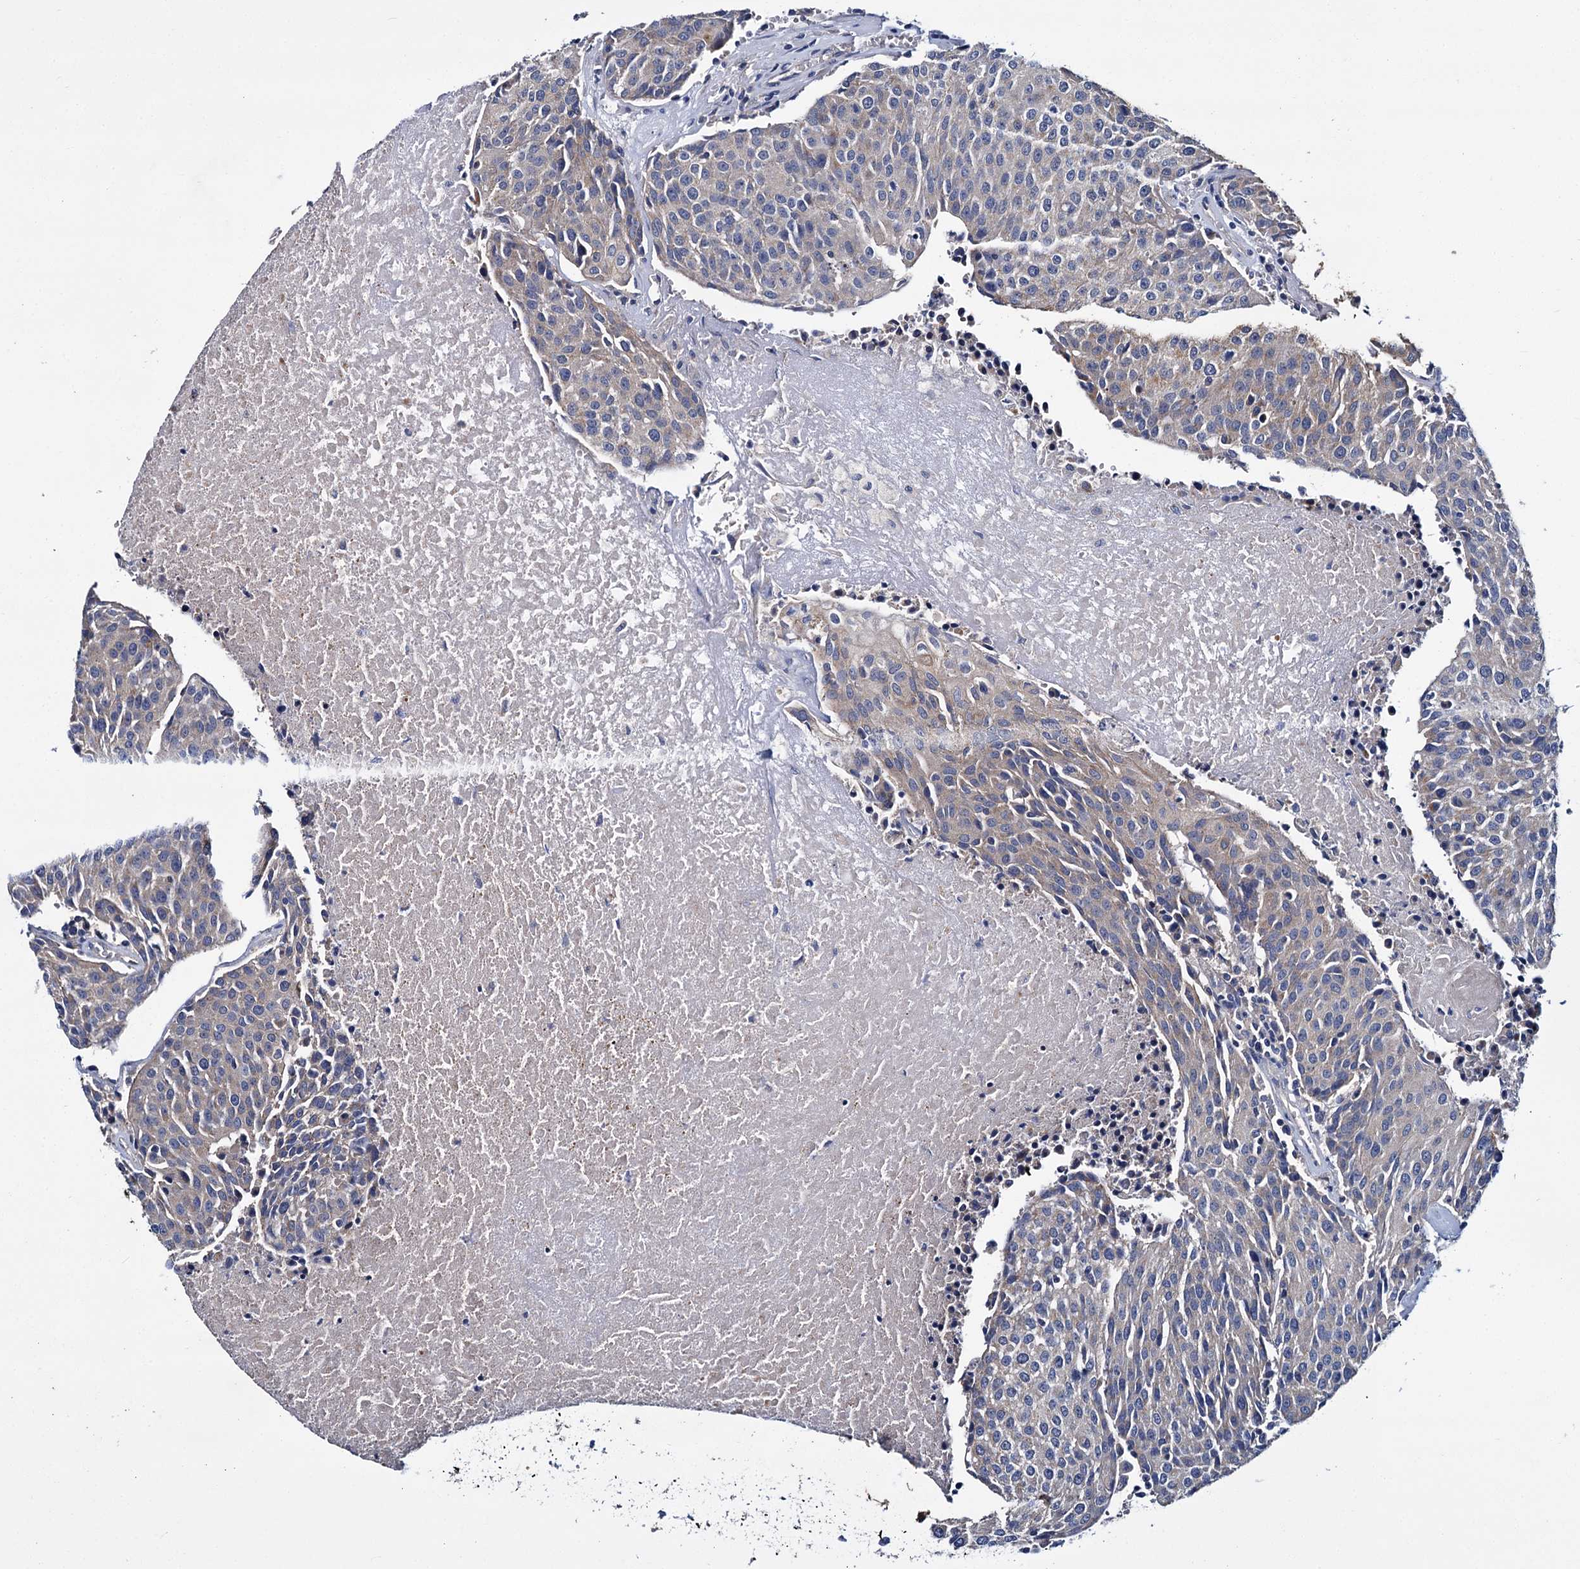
{"staining": {"intensity": "weak", "quantity": "<25%", "location": "cytoplasmic/membranous"}, "tissue": "urothelial cancer", "cell_type": "Tumor cells", "image_type": "cancer", "snomed": [{"axis": "morphology", "description": "Urothelial carcinoma, High grade"}, {"axis": "topography", "description": "Urinary bladder"}], "caption": "Tumor cells show no significant protein staining in urothelial carcinoma (high-grade). (DAB (3,3'-diaminobenzidine) immunohistochemistry visualized using brightfield microscopy, high magnification).", "gene": "CEP295", "patient": {"sex": "female", "age": 85}}